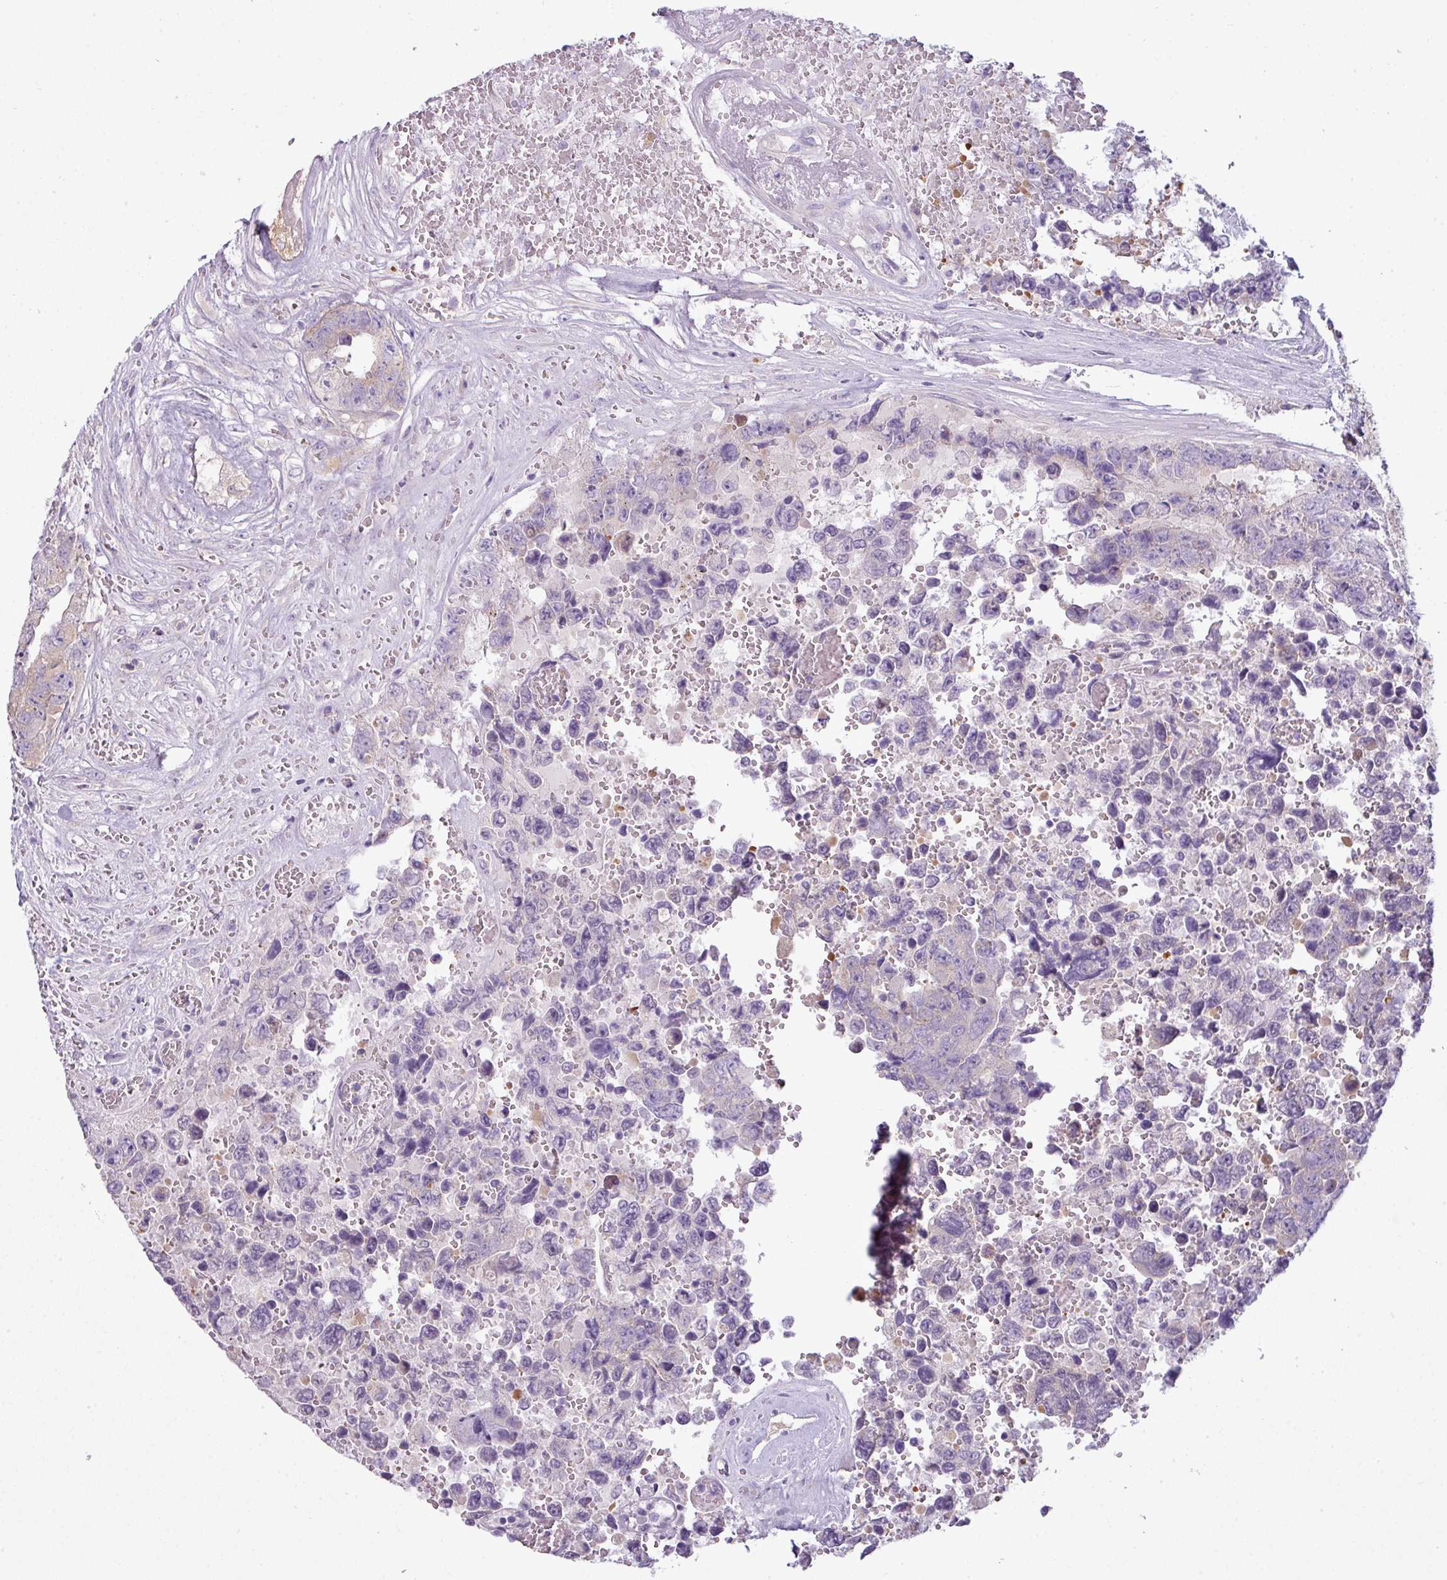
{"staining": {"intensity": "negative", "quantity": "none", "location": "none"}, "tissue": "testis cancer", "cell_type": "Tumor cells", "image_type": "cancer", "snomed": [{"axis": "morphology", "description": "Normal tissue, NOS"}, {"axis": "morphology", "description": "Carcinoma, Embryonal, NOS"}, {"axis": "topography", "description": "Testis"}, {"axis": "topography", "description": "Epididymis"}], "caption": "Immunohistochemistry (IHC) histopathology image of embryonal carcinoma (testis) stained for a protein (brown), which exhibits no positivity in tumor cells. Nuclei are stained in blue.", "gene": "CAMK2B", "patient": {"sex": "male", "age": 25}}